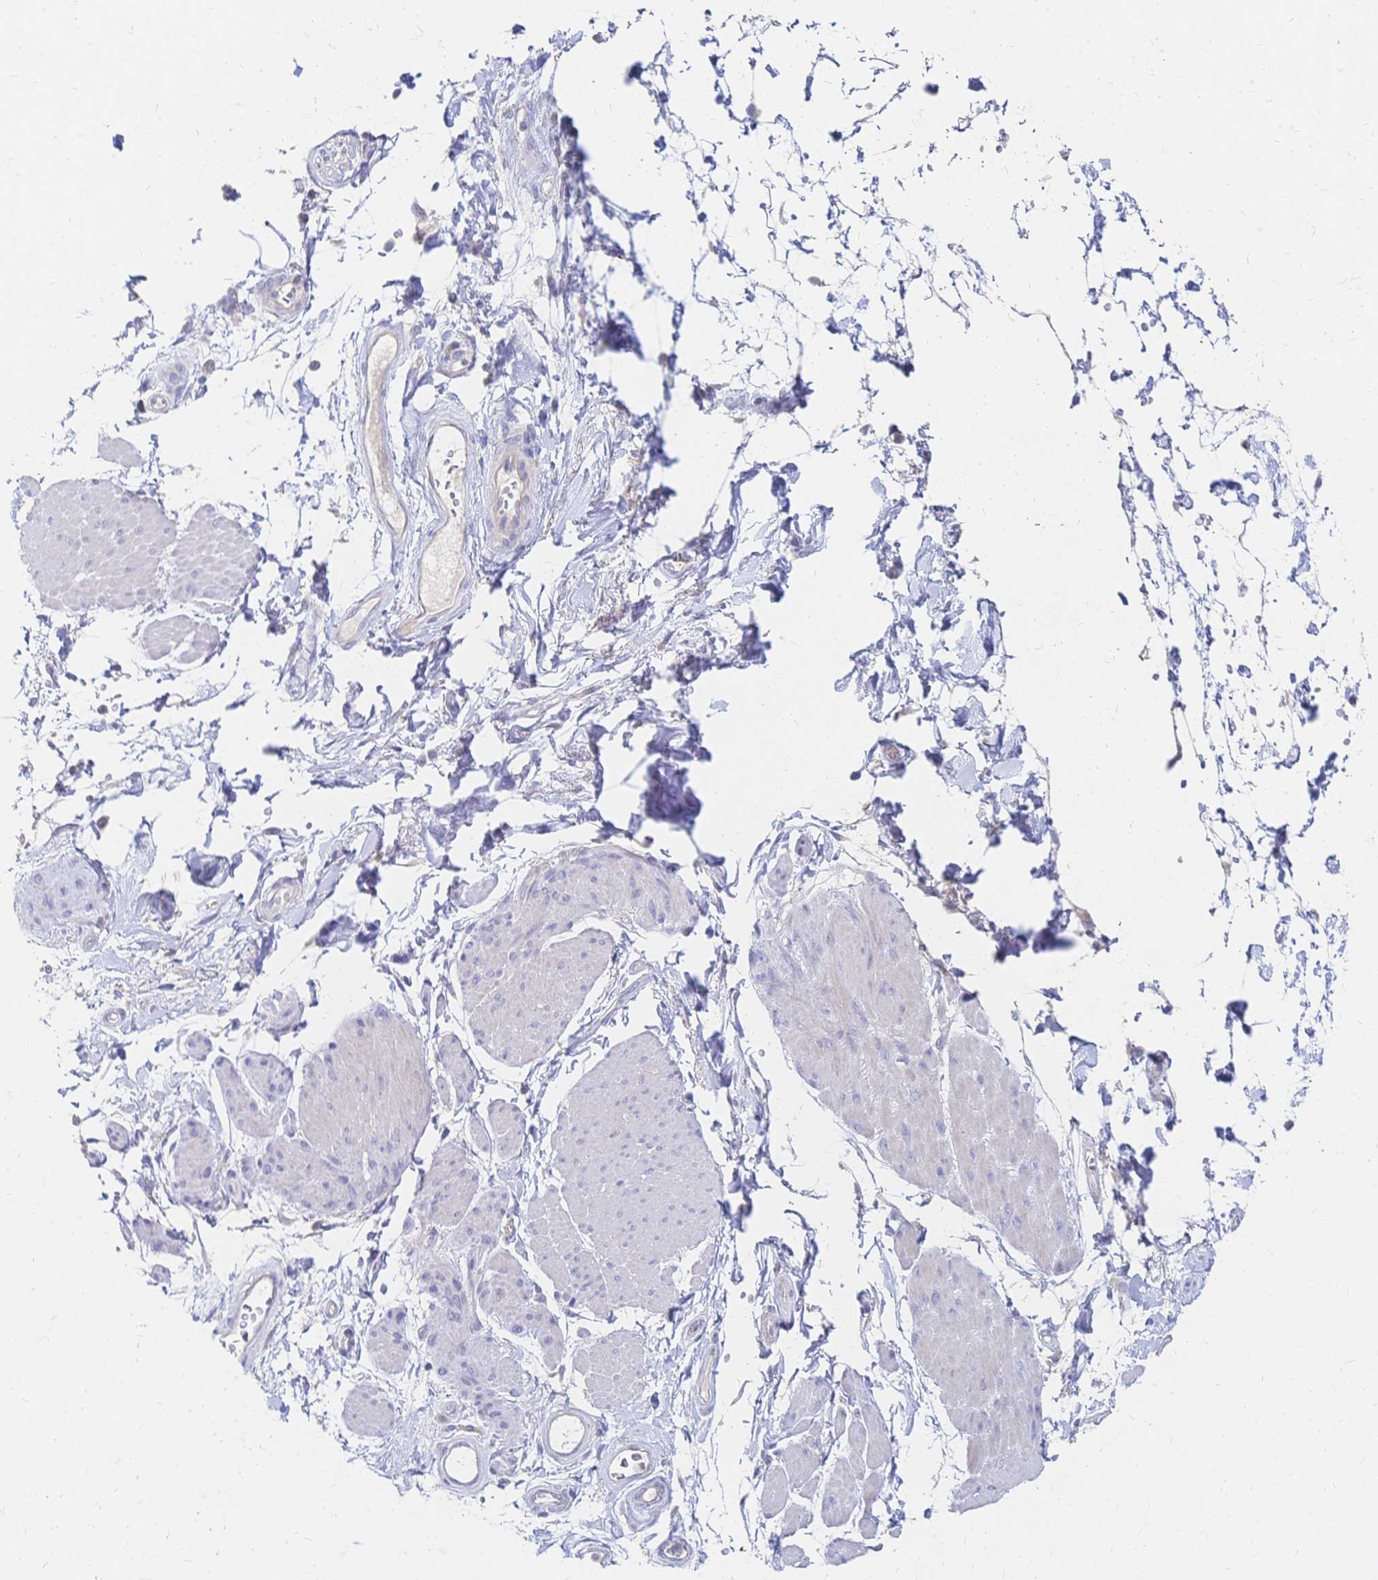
{"staining": {"intensity": "negative", "quantity": "none", "location": "none"}, "tissue": "adipose tissue", "cell_type": "Adipocytes", "image_type": "normal", "snomed": [{"axis": "morphology", "description": "Normal tissue, NOS"}, {"axis": "topography", "description": "Urinary bladder"}, {"axis": "topography", "description": "Peripheral nerve tissue"}], "caption": "Immunohistochemical staining of benign human adipose tissue exhibits no significant expression in adipocytes.", "gene": "VWC2L", "patient": {"sex": "female", "age": 60}}